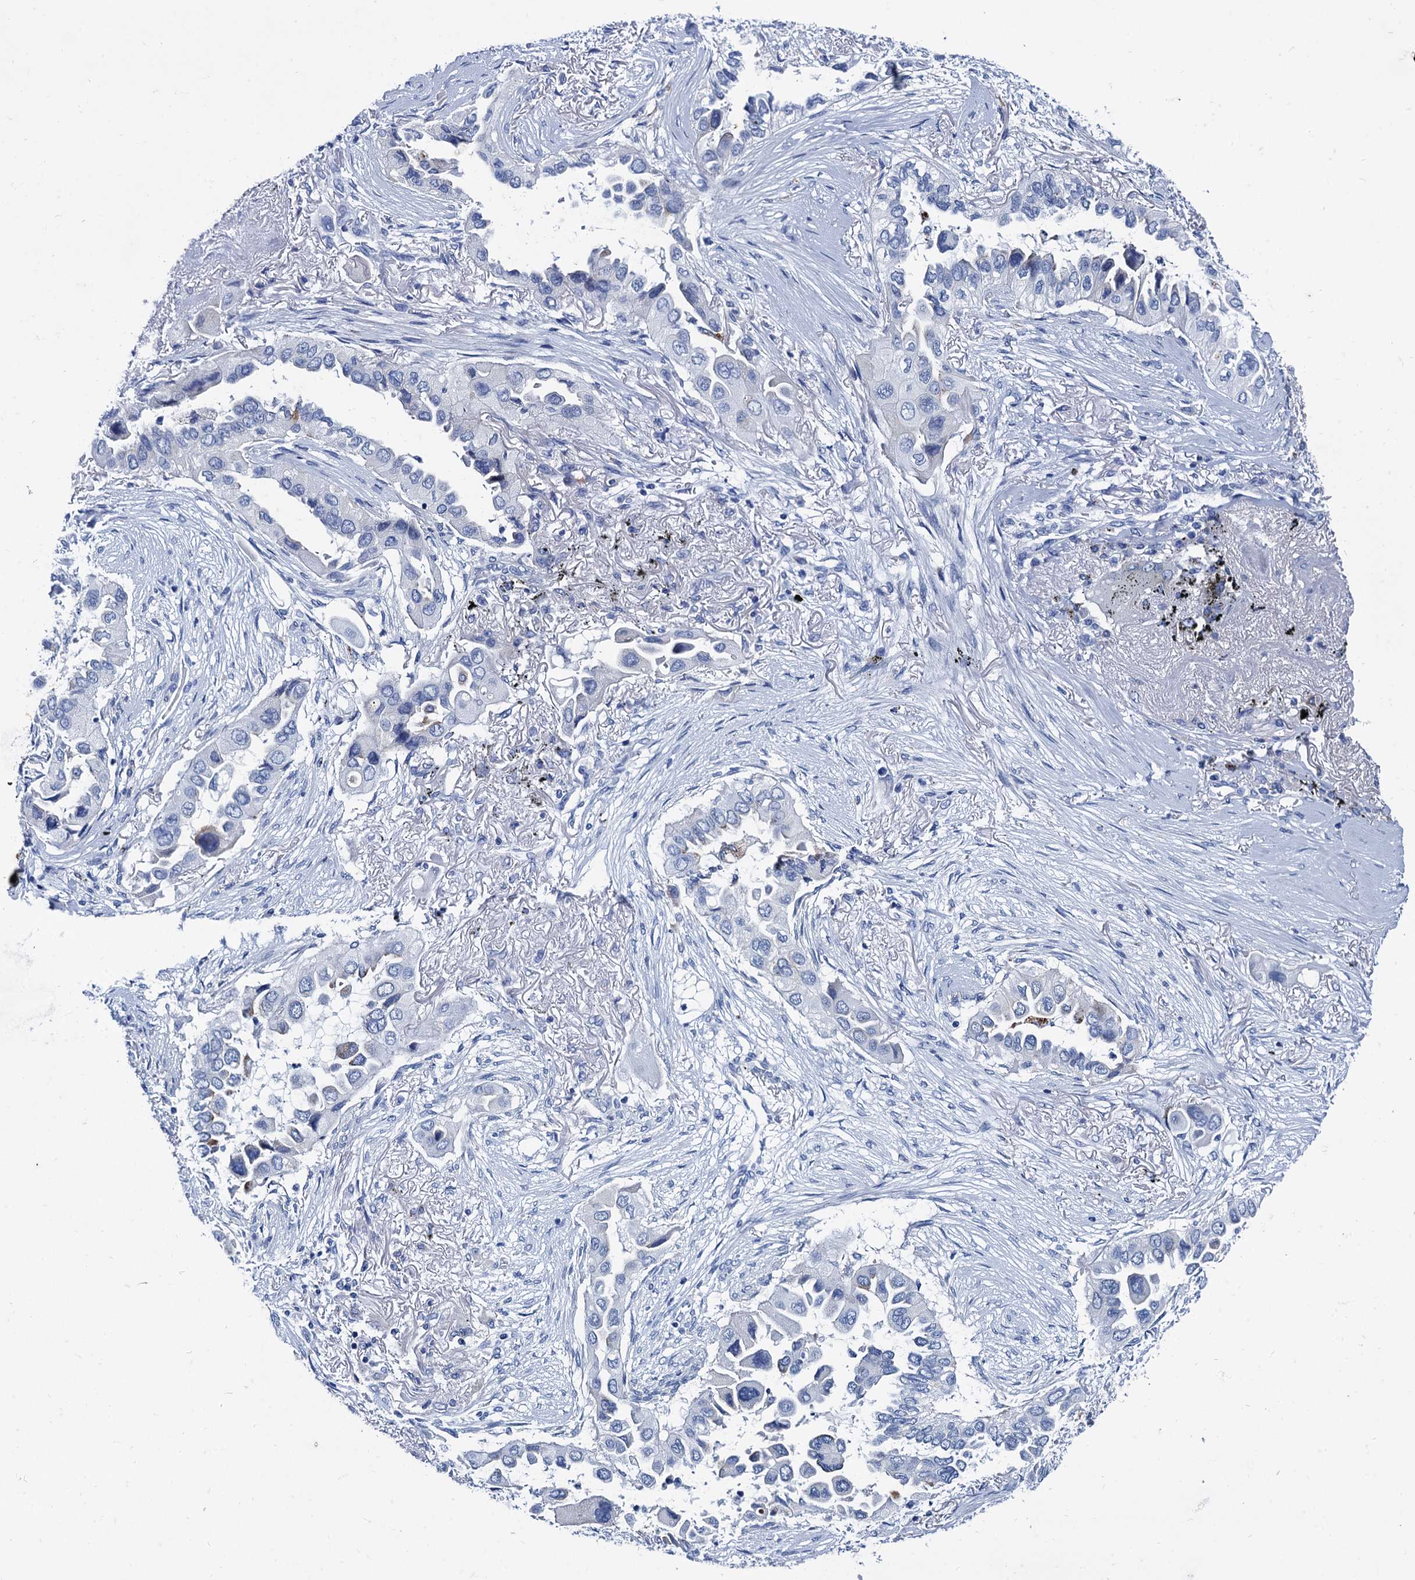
{"staining": {"intensity": "negative", "quantity": "none", "location": "none"}, "tissue": "lung cancer", "cell_type": "Tumor cells", "image_type": "cancer", "snomed": [{"axis": "morphology", "description": "Adenocarcinoma, NOS"}, {"axis": "topography", "description": "Lung"}], "caption": "This histopathology image is of lung cancer stained with immunohistochemistry to label a protein in brown with the nuclei are counter-stained blue. There is no expression in tumor cells.", "gene": "TMEM72", "patient": {"sex": "female", "age": 76}}